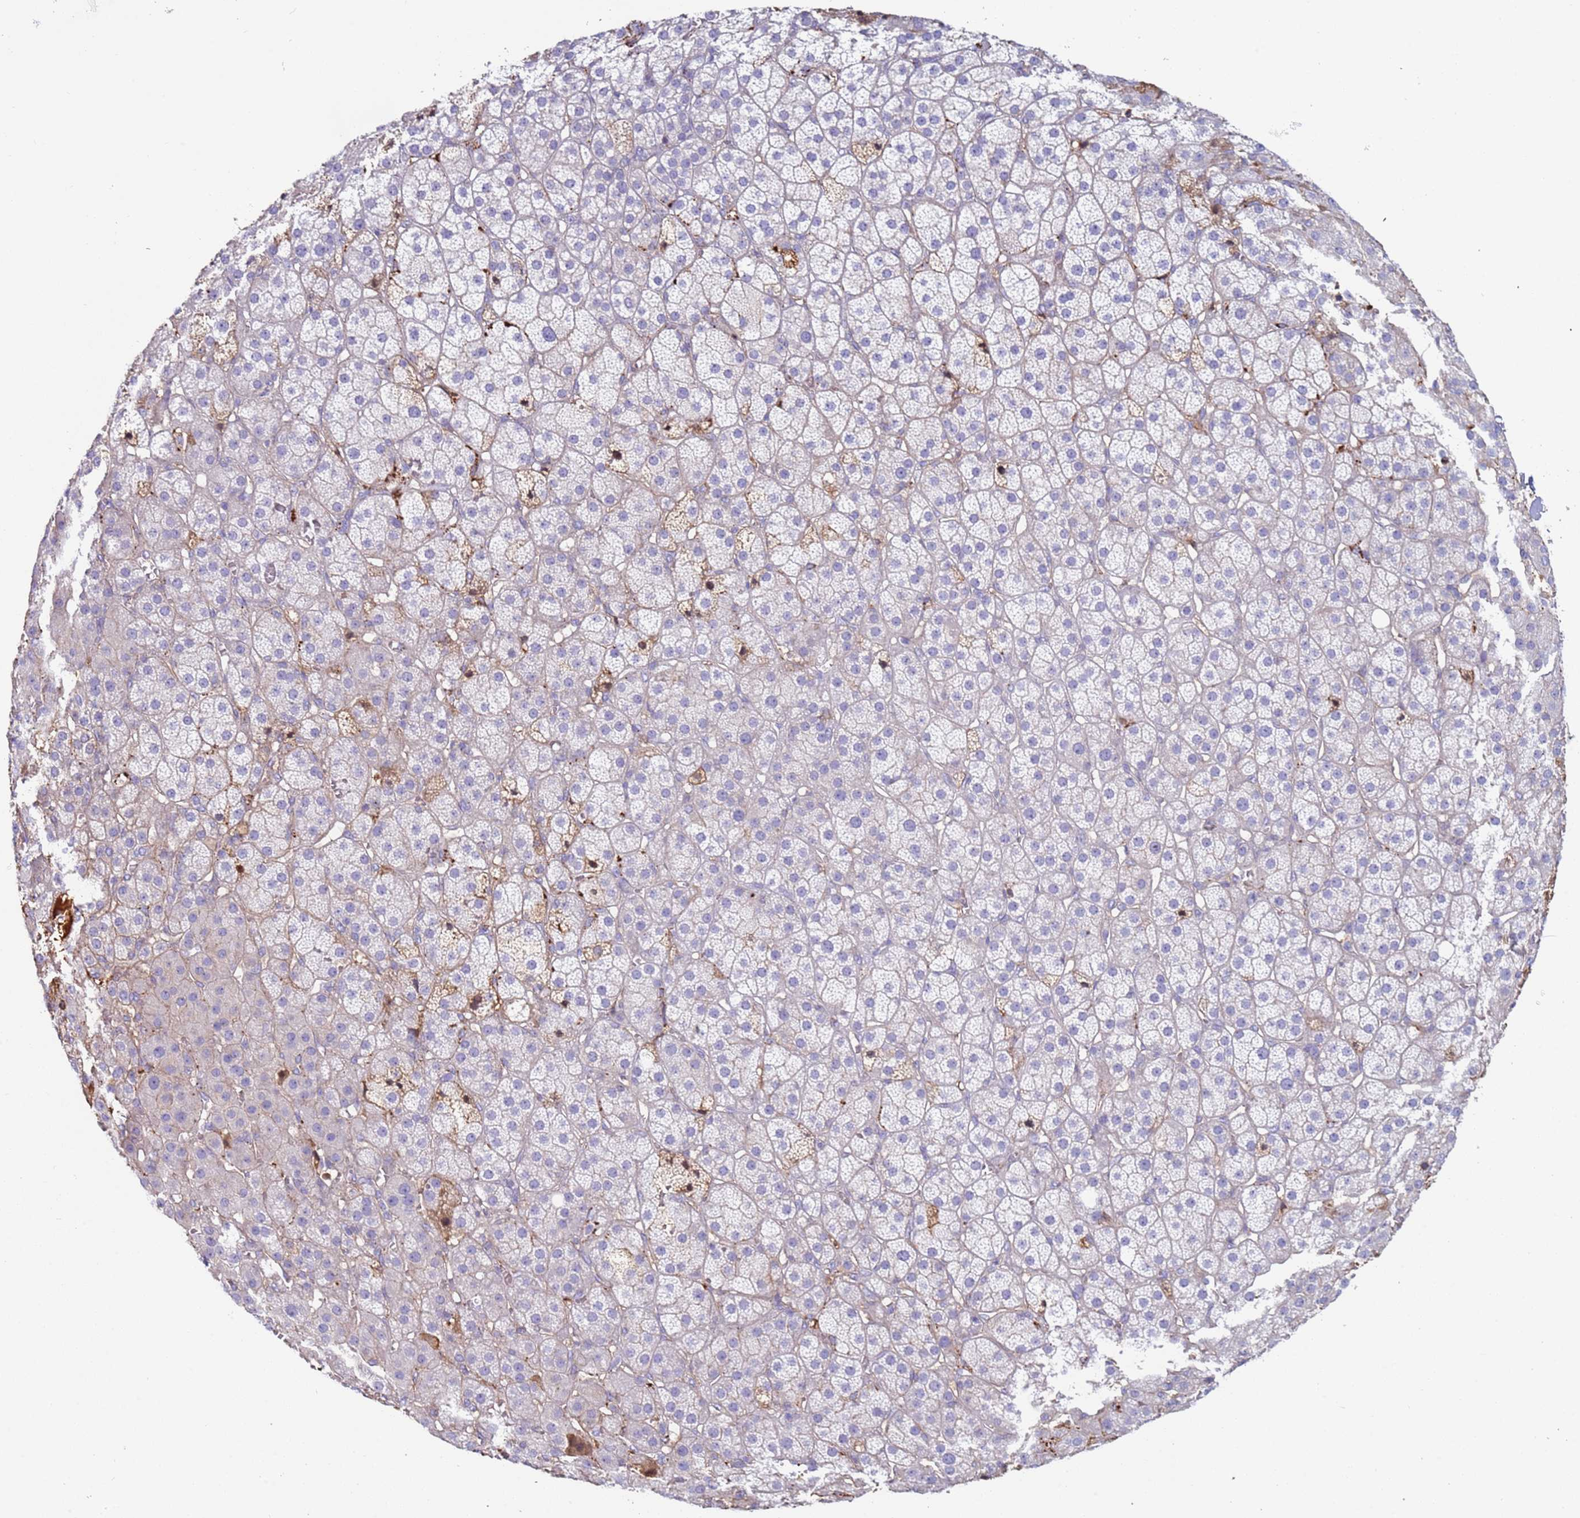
{"staining": {"intensity": "weak", "quantity": "<25%", "location": "cytoplasmic/membranous"}, "tissue": "adrenal gland", "cell_type": "Glandular cells", "image_type": "normal", "snomed": [{"axis": "morphology", "description": "Normal tissue, NOS"}, {"axis": "topography", "description": "Adrenal gland"}], "caption": "Protein analysis of unremarkable adrenal gland exhibits no significant staining in glandular cells.", "gene": "CYSLTR2", "patient": {"sex": "female", "age": 57}}